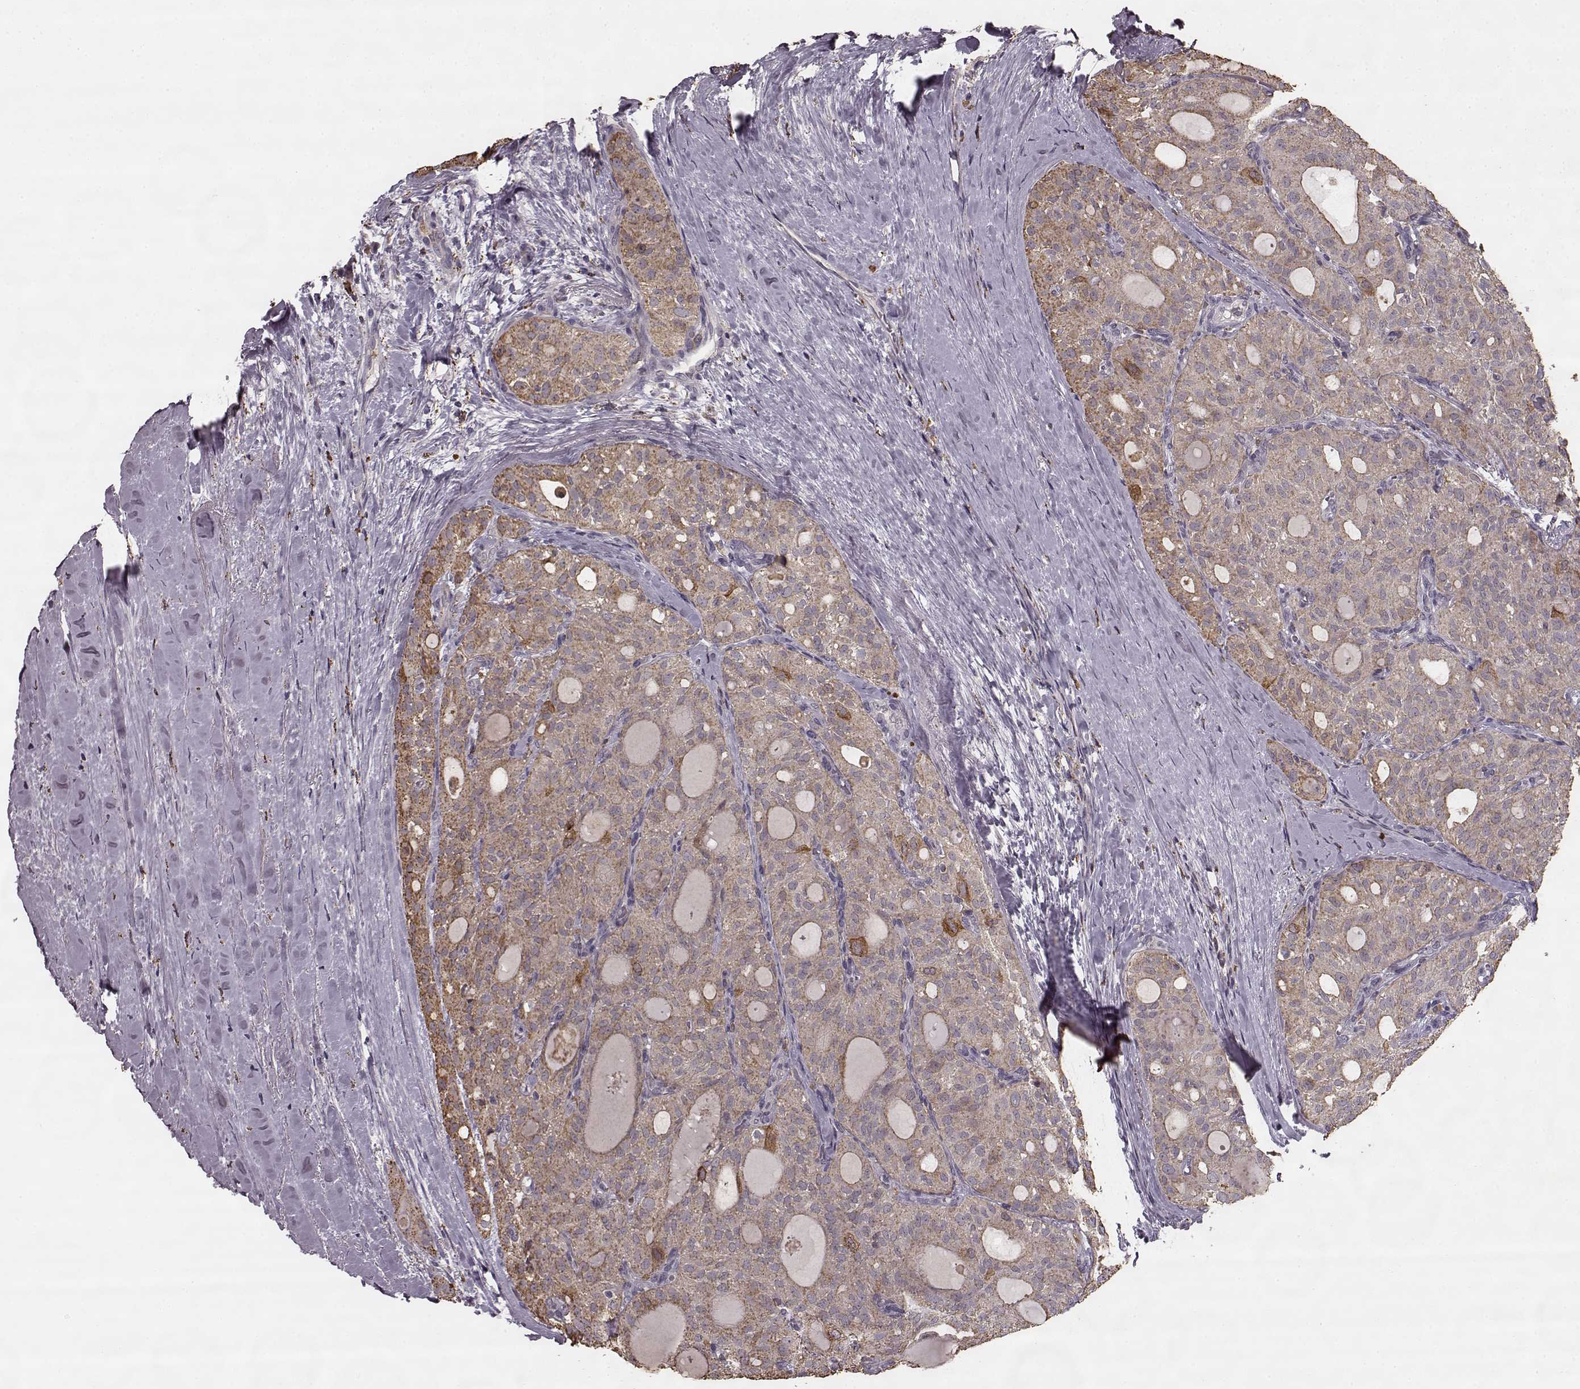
{"staining": {"intensity": "weak", "quantity": ">75%", "location": "cytoplasmic/membranous"}, "tissue": "thyroid cancer", "cell_type": "Tumor cells", "image_type": "cancer", "snomed": [{"axis": "morphology", "description": "Follicular adenoma carcinoma, NOS"}, {"axis": "topography", "description": "Thyroid gland"}], "caption": "This histopathology image demonstrates immunohistochemistry staining of human thyroid cancer, with low weak cytoplasmic/membranous positivity in approximately >75% of tumor cells.", "gene": "HMMR", "patient": {"sex": "male", "age": 75}}